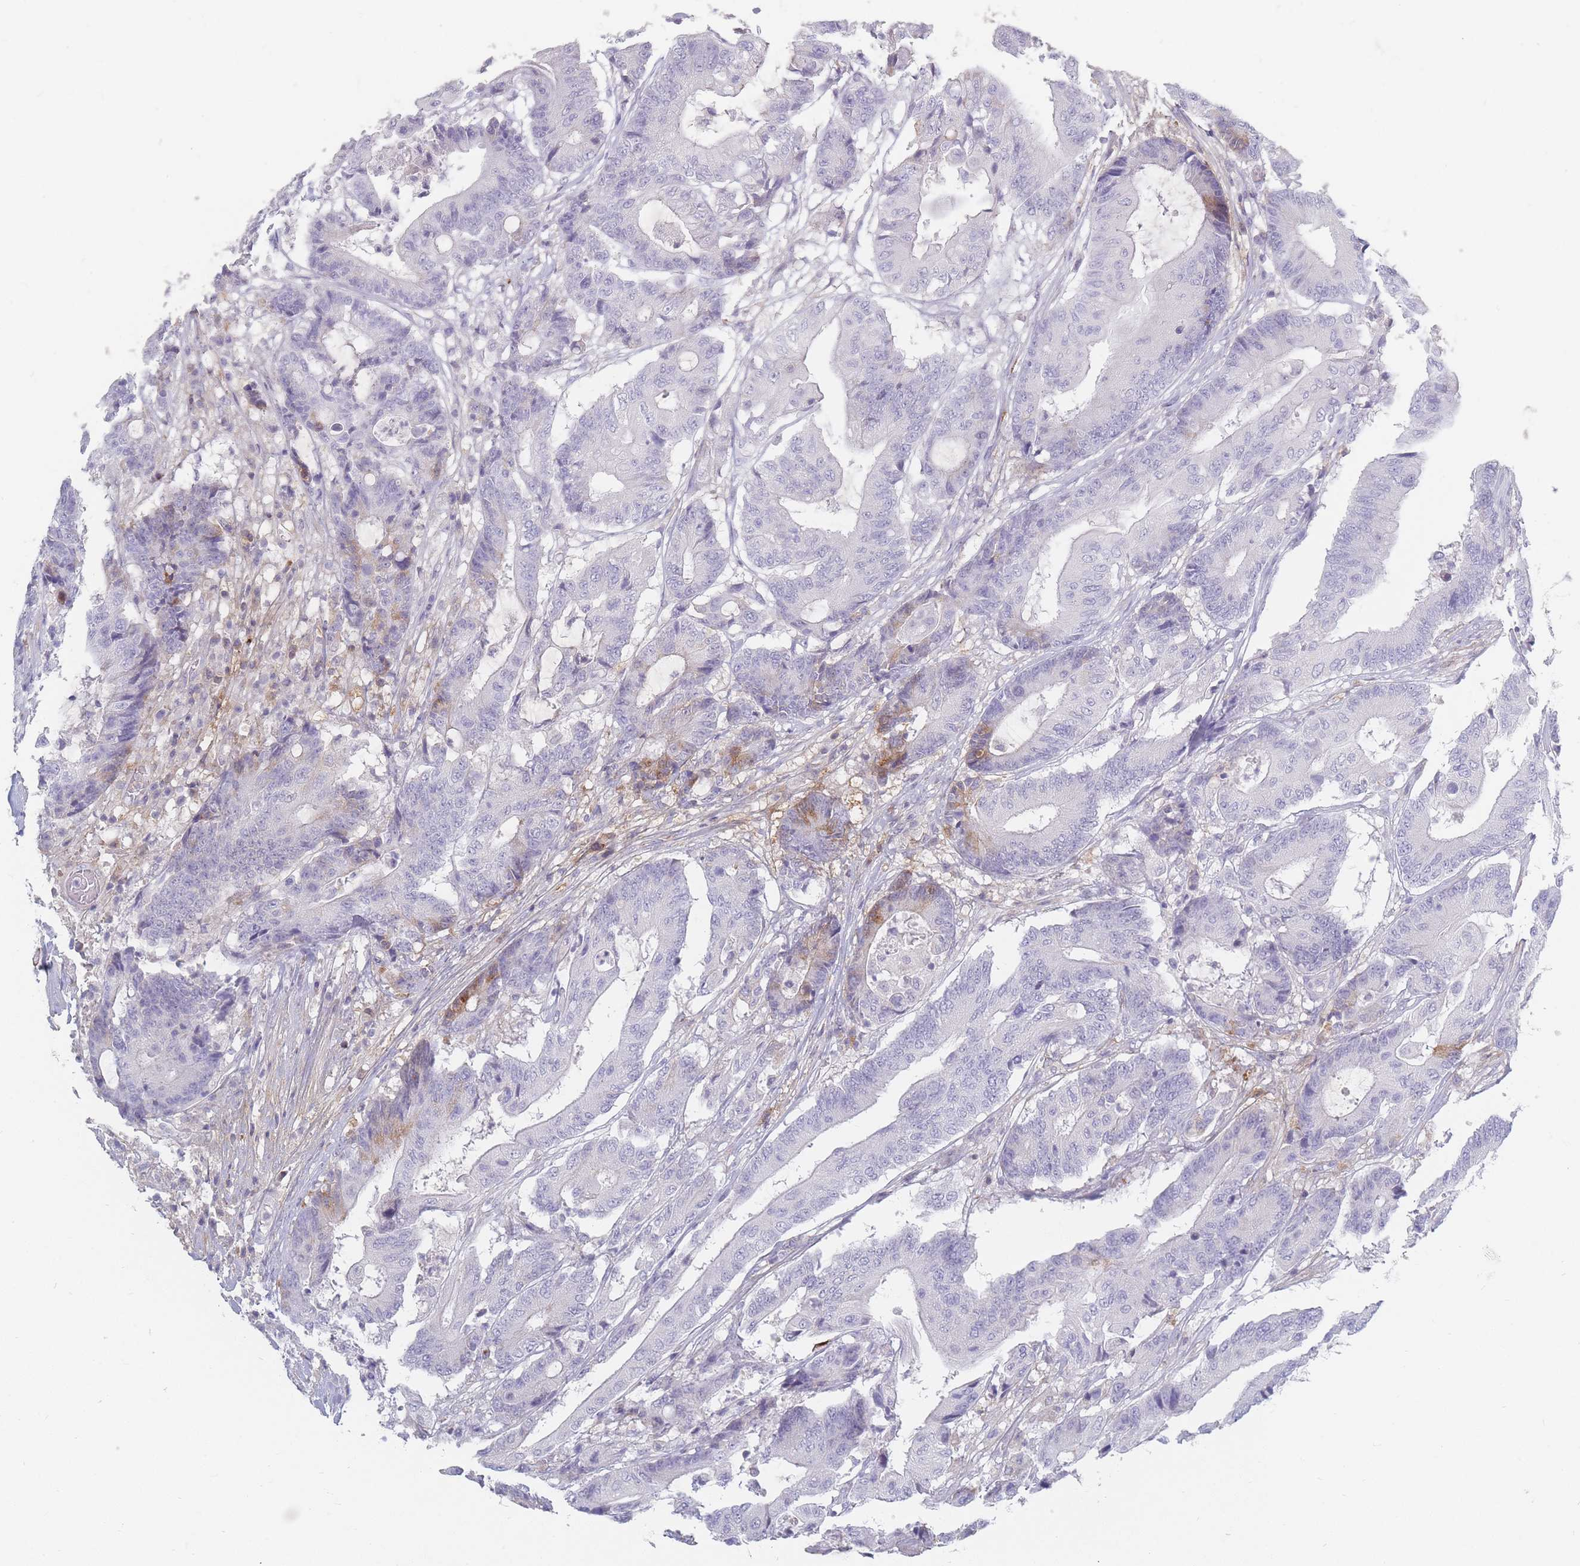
{"staining": {"intensity": "negative", "quantity": "none", "location": "none"}, "tissue": "colorectal cancer", "cell_type": "Tumor cells", "image_type": "cancer", "snomed": [{"axis": "morphology", "description": "Adenocarcinoma, NOS"}, {"axis": "topography", "description": "Colon"}], "caption": "Tumor cells show no significant expression in colorectal adenocarcinoma. Brightfield microscopy of immunohistochemistry (IHC) stained with DAB (3,3'-diaminobenzidine) (brown) and hematoxylin (blue), captured at high magnification.", "gene": "PRG4", "patient": {"sex": "female", "age": 84}}